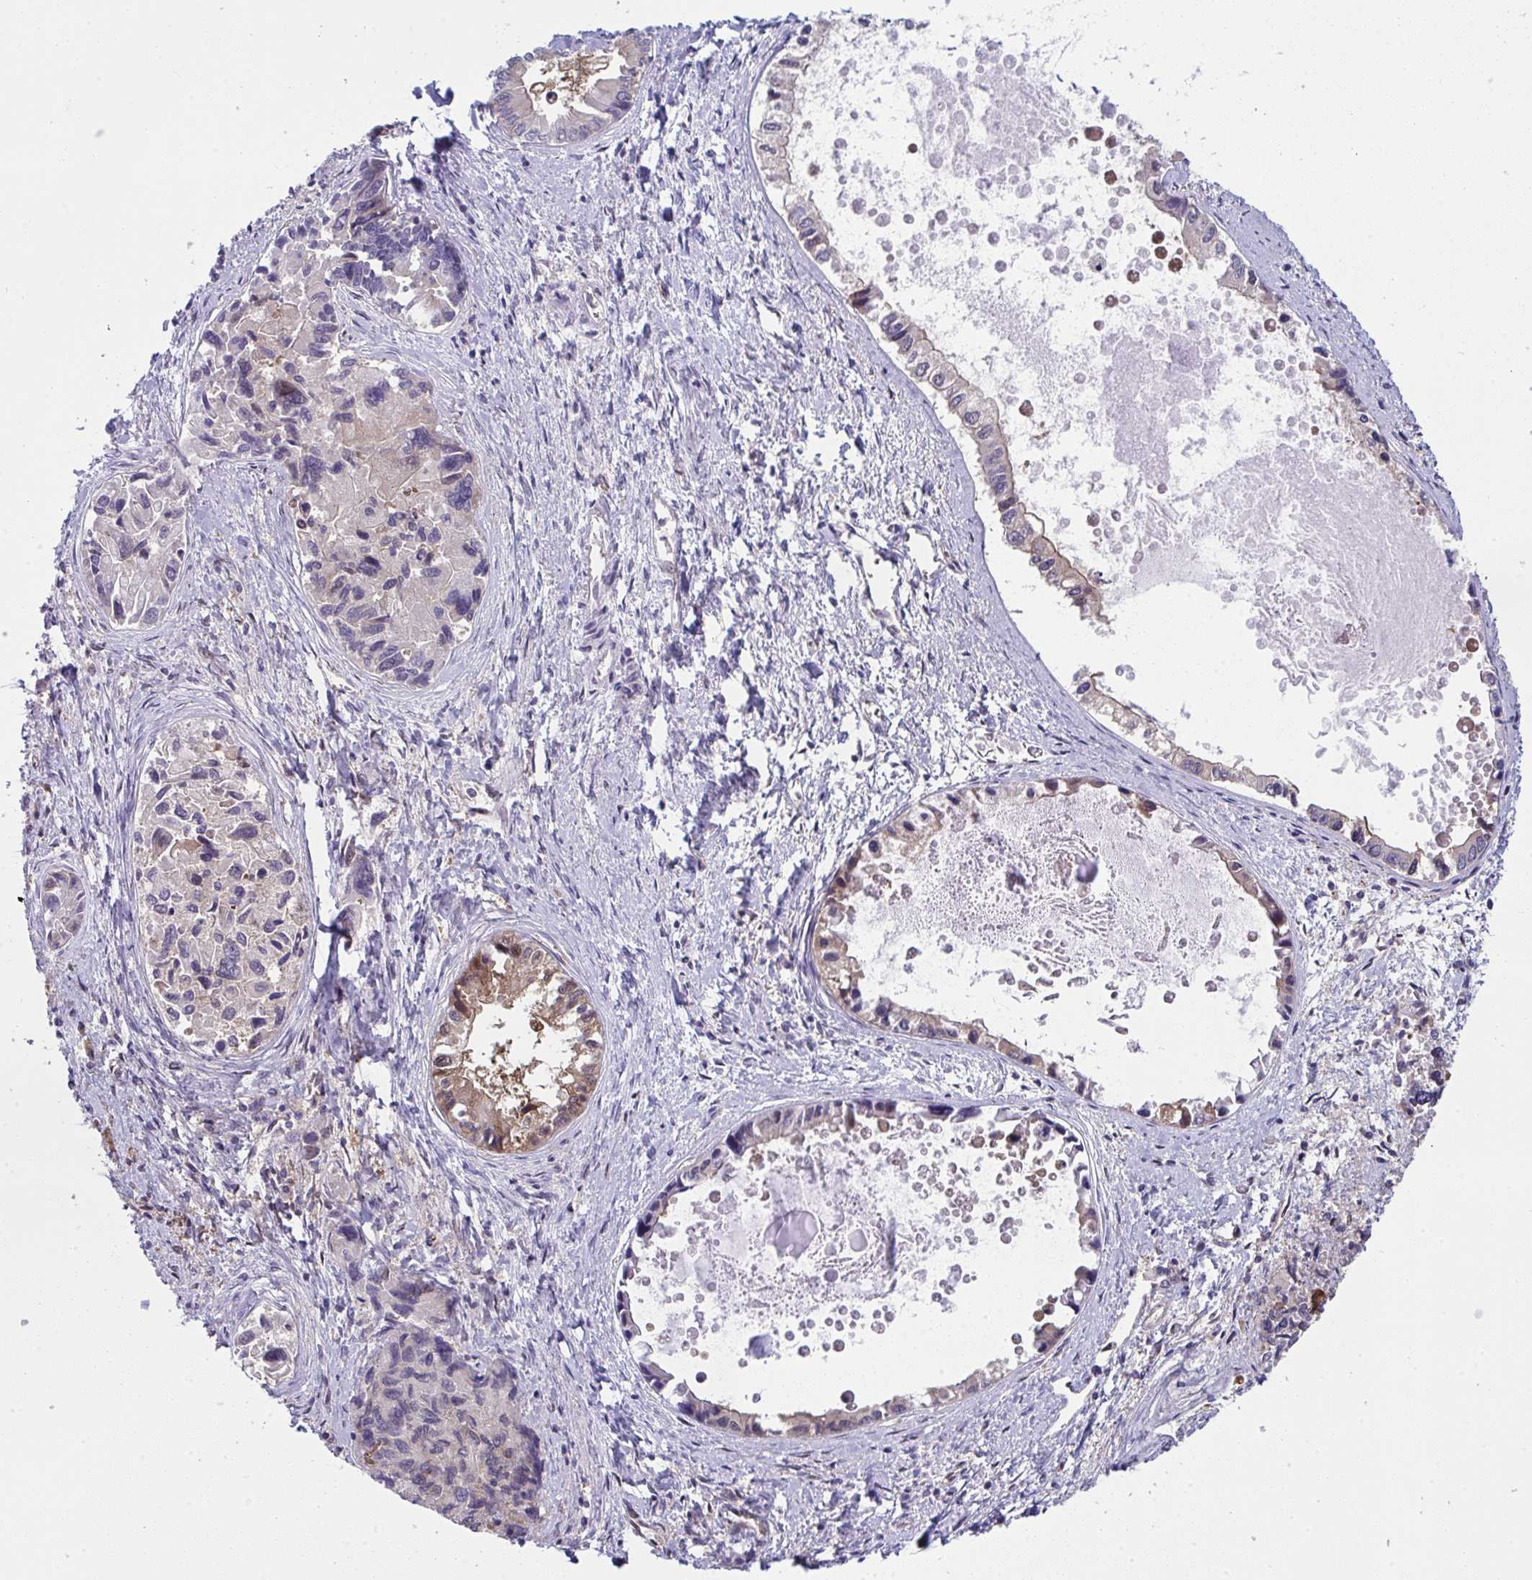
{"staining": {"intensity": "moderate", "quantity": "<25%", "location": "cytoplasmic/membranous,nuclear"}, "tissue": "liver cancer", "cell_type": "Tumor cells", "image_type": "cancer", "snomed": [{"axis": "morphology", "description": "Cholangiocarcinoma"}, {"axis": "topography", "description": "Liver"}], "caption": "Liver cholangiocarcinoma stained with a brown dye shows moderate cytoplasmic/membranous and nuclear positive positivity in about <25% of tumor cells.", "gene": "ALDH16A1", "patient": {"sex": "male", "age": 66}}